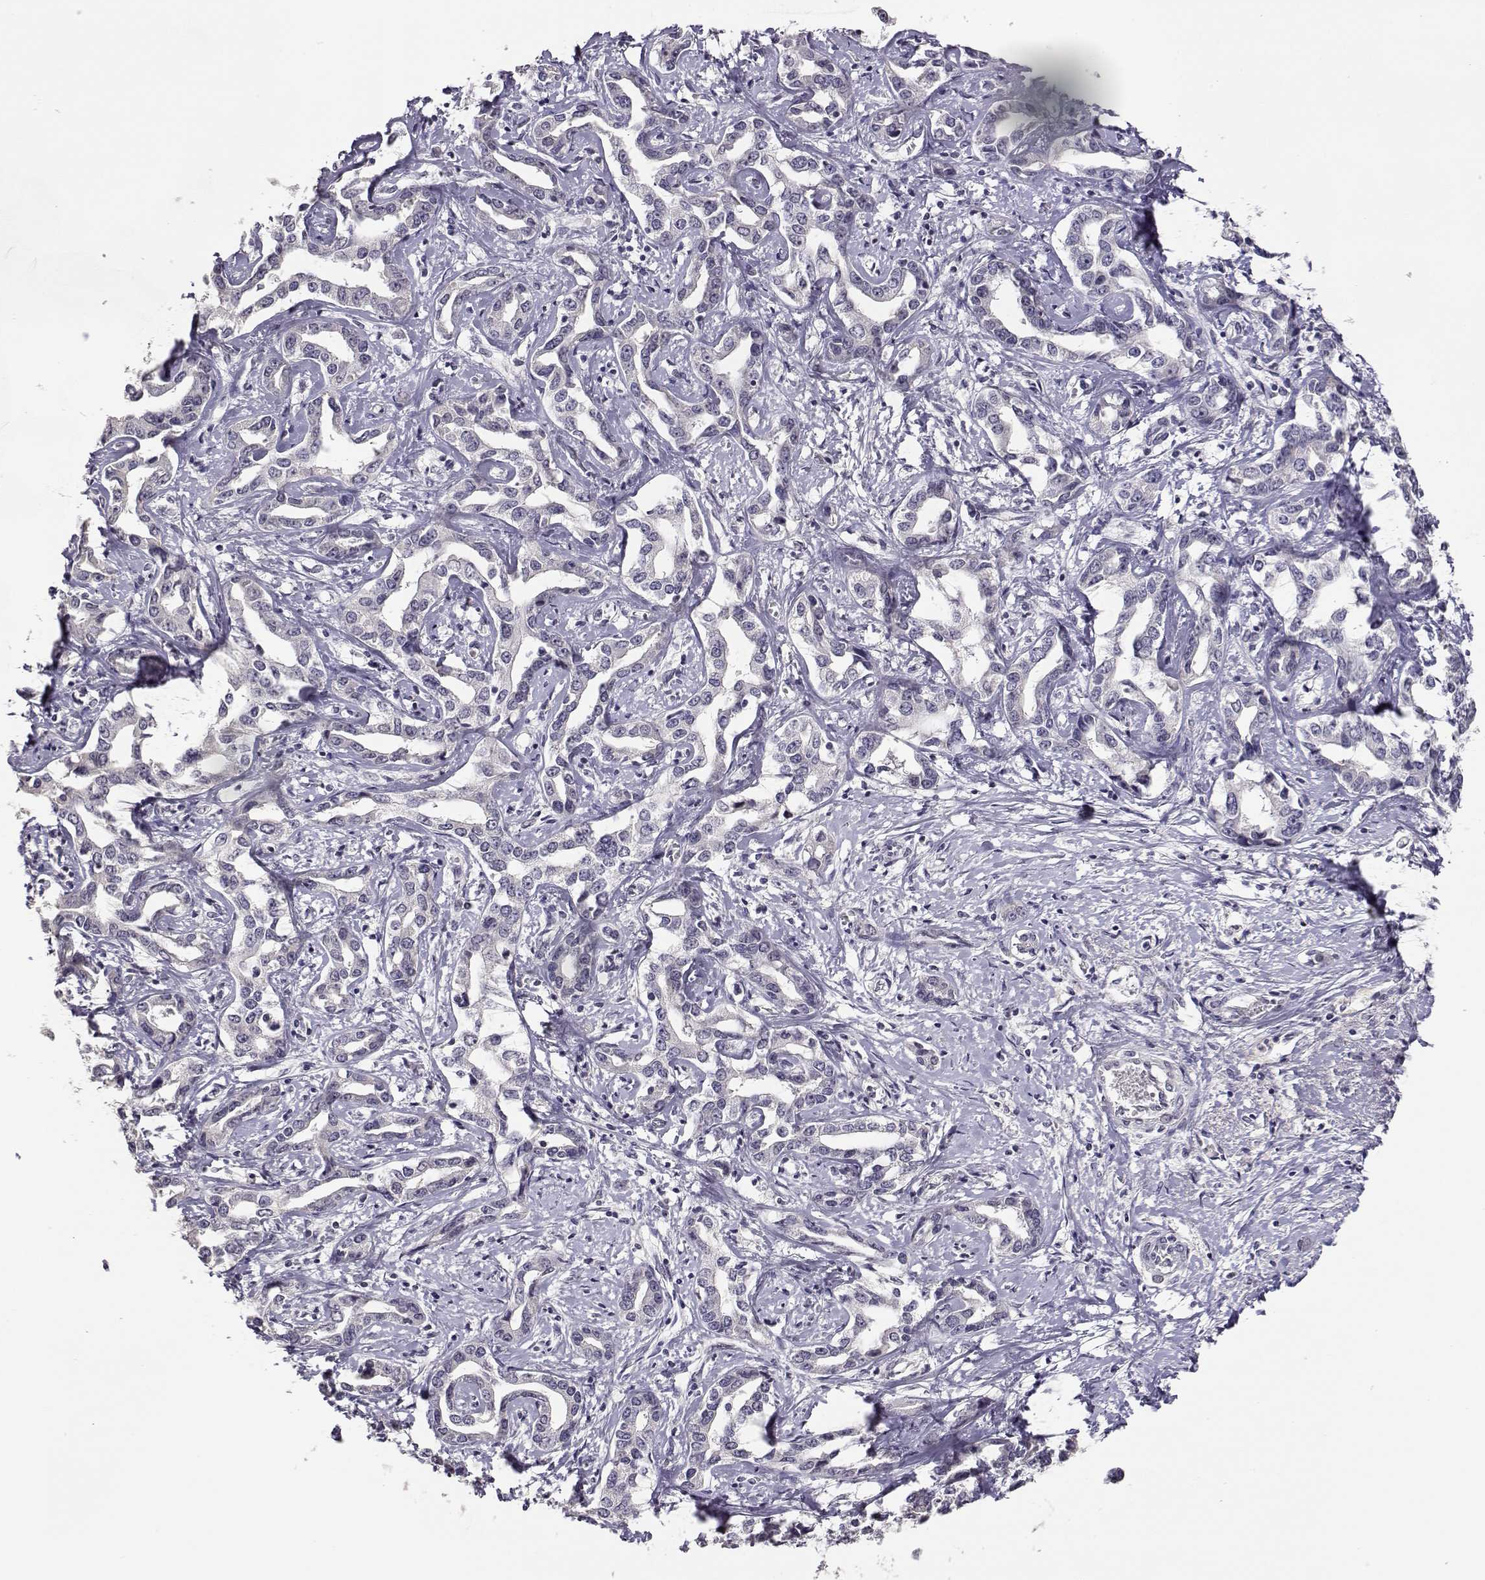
{"staining": {"intensity": "negative", "quantity": "none", "location": "none"}, "tissue": "liver cancer", "cell_type": "Tumor cells", "image_type": "cancer", "snomed": [{"axis": "morphology", "description": "Cholangiocarcinoma"}, {"axis": "topography", "description": "Liver"}], "caption": "Human cholangiocarcinoma (liver) stained for a protein using IHC shows no expression in tumor cells.", "gene": "RHOXF2", "patient": {"sex": "male", "age": 59}}